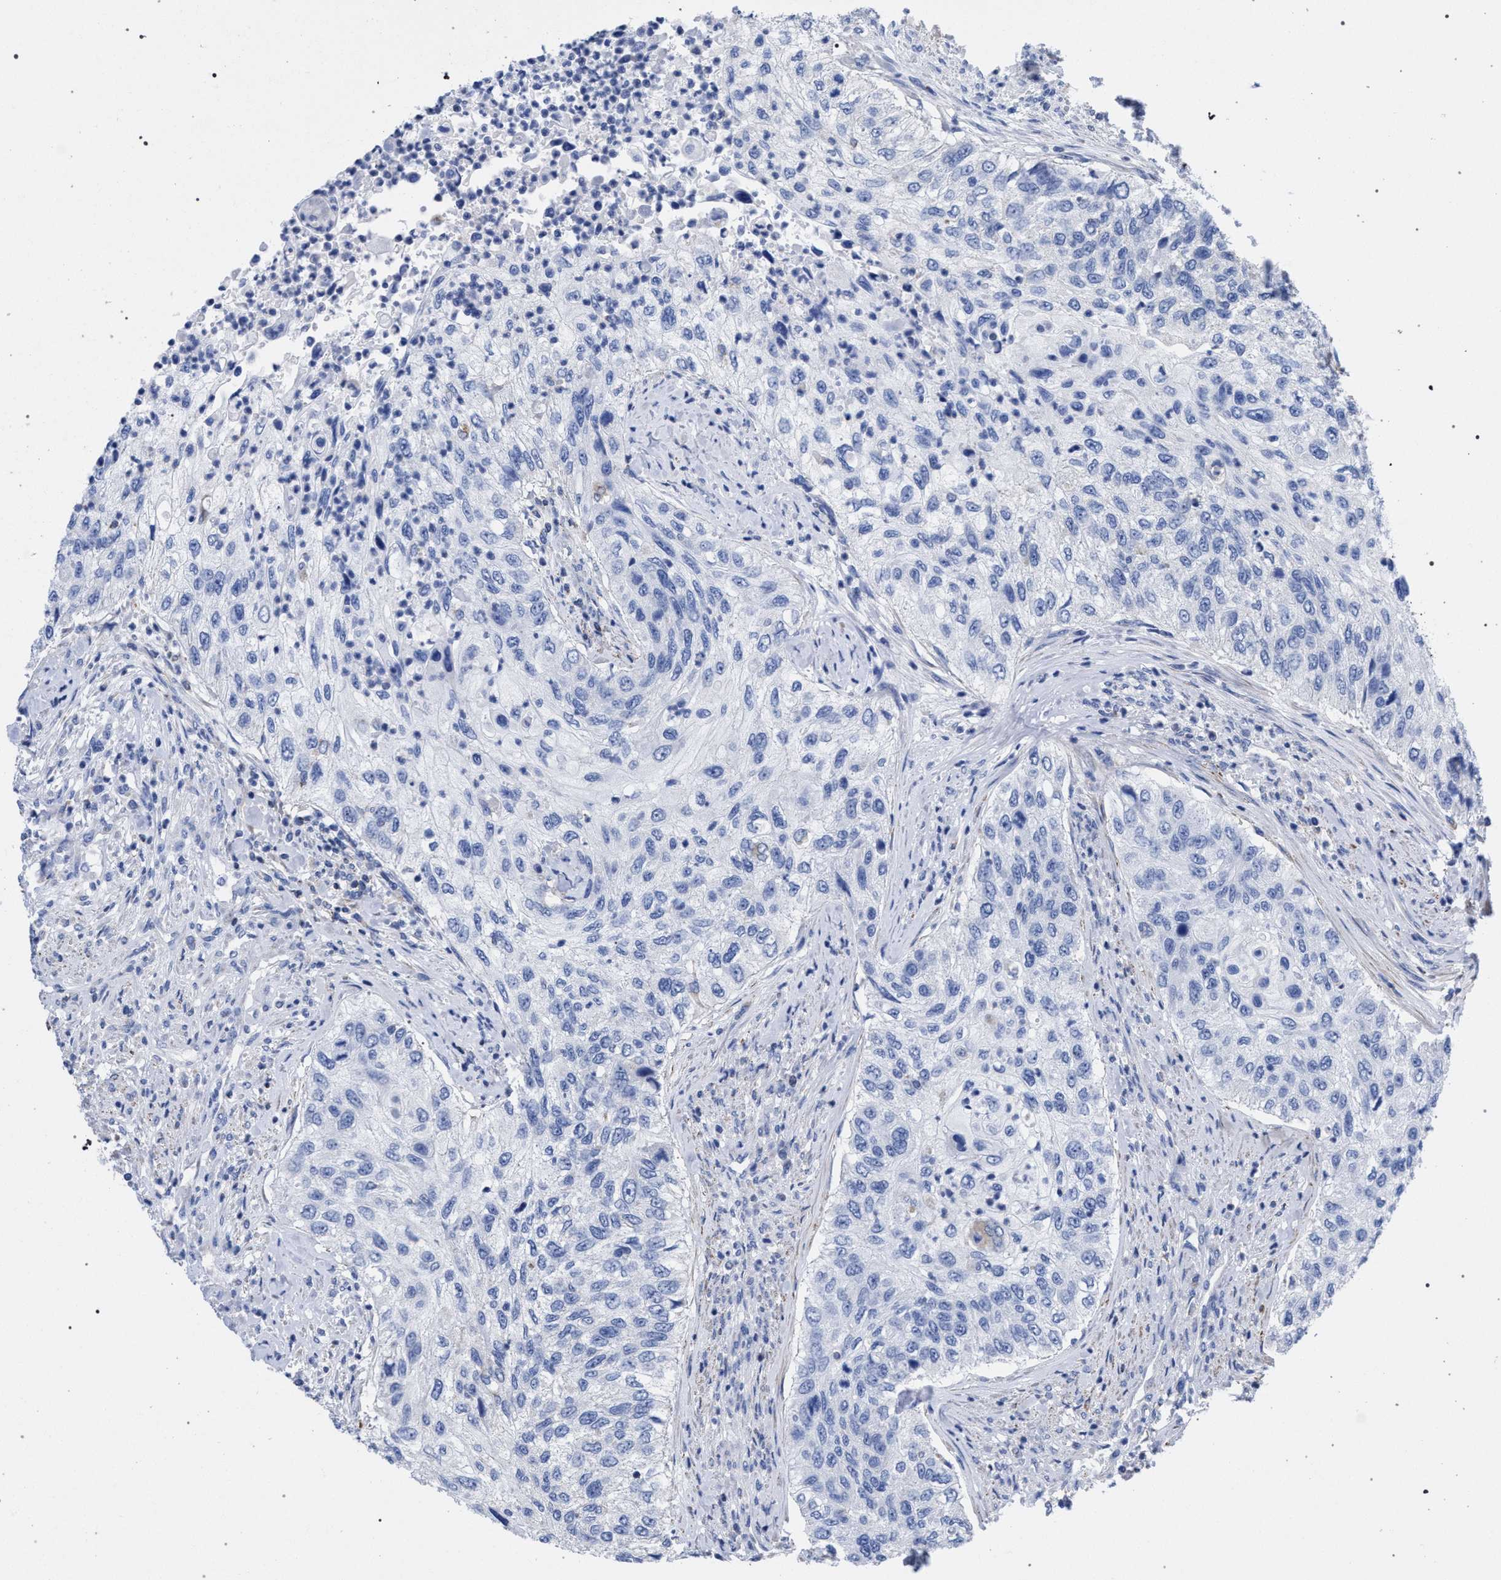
{"staining": {"intensity": "negative", "quantity": "none", "location": "none"}, "tissue": "urothelial cancer", "cell_type": "Tumor cells", "image_type": "cancer", "snomed": [{"axis": "morphology", "description": "Urothelial carcinoma, High grade"}, {"axis": "topography", "description": "Urinary bladder"}], "caption": "A micrograph of urothelial carcinoma (high-grade) stained for a protein reveals no brown staining in tumor cells.", "gene": "ACADS", "patient": {"sex": "female", "age": 60}}